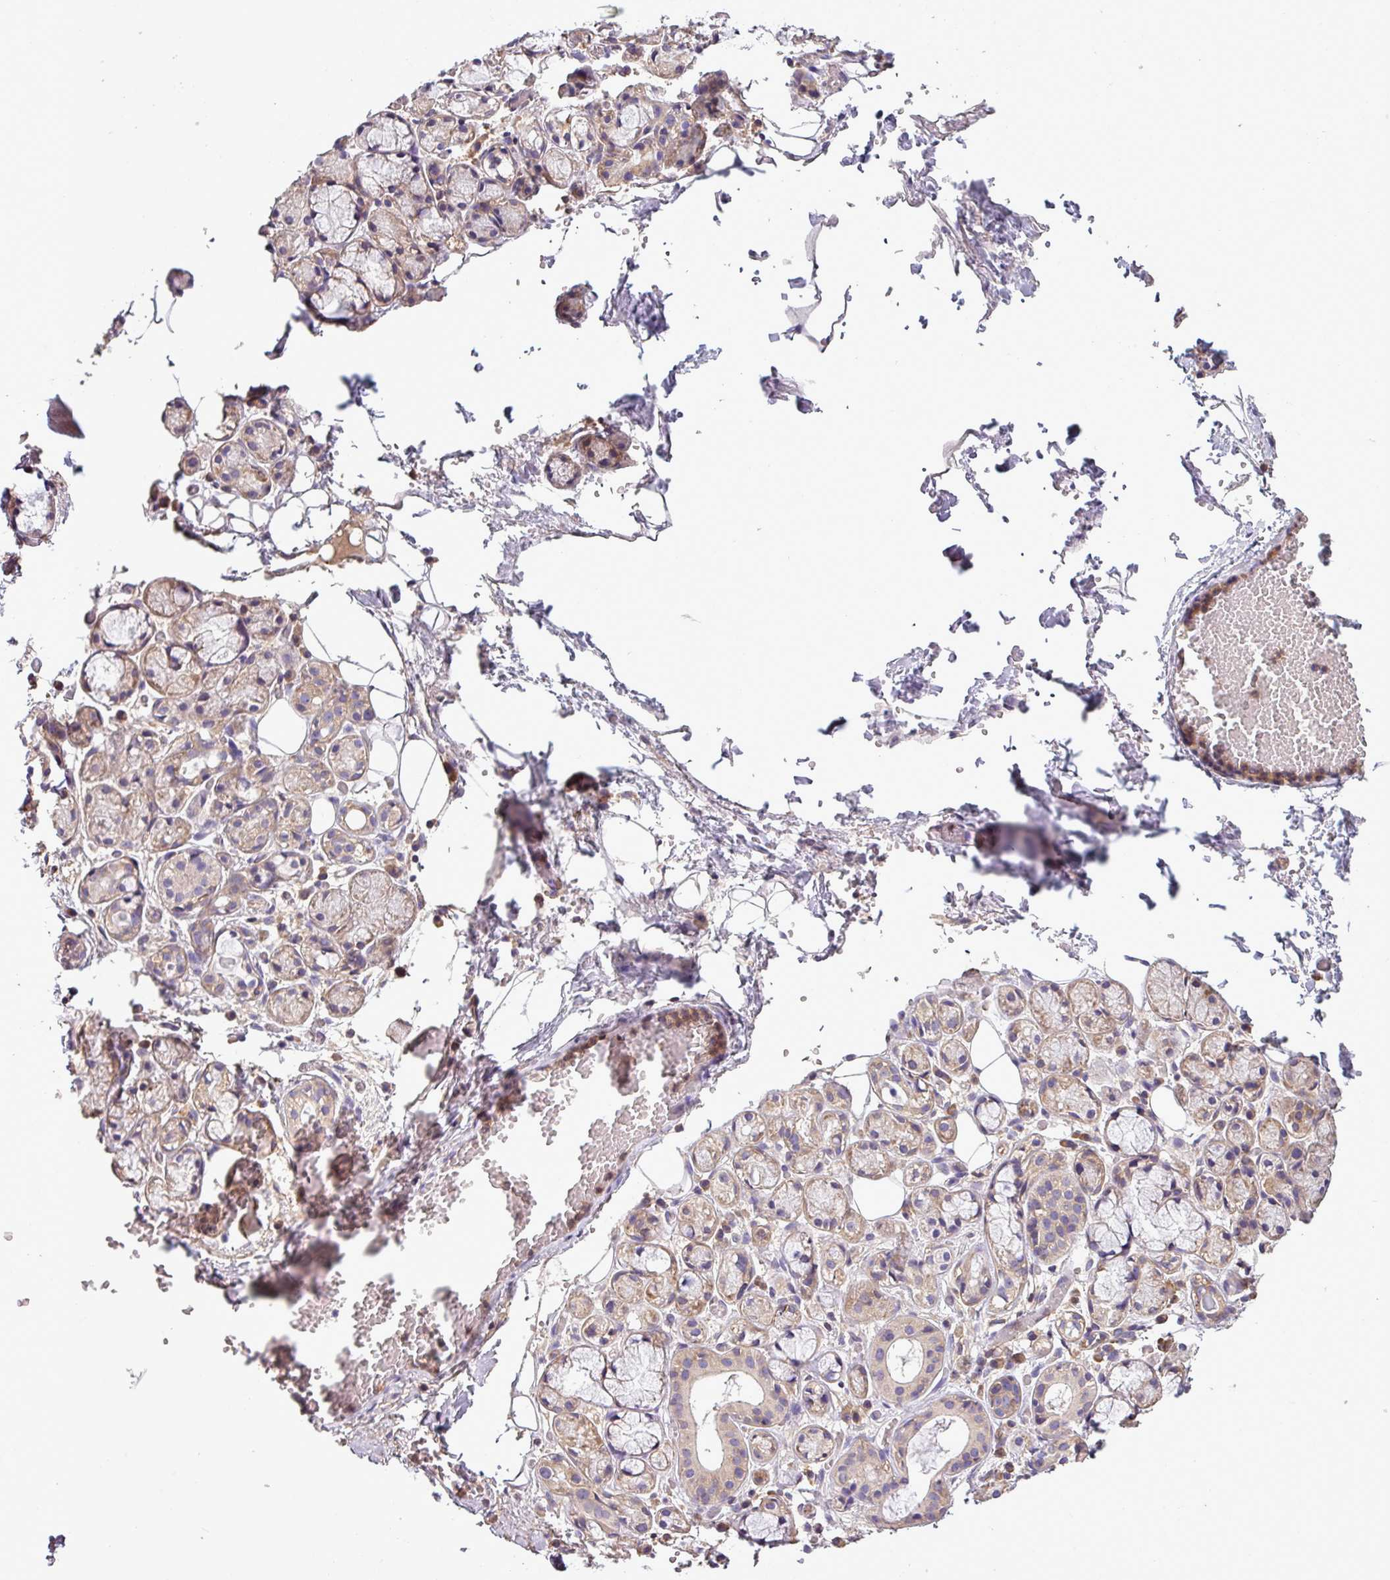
{"staining": {"intensity": "moderate", "quantity": ">75%", "location": "cytoplasmic/membranous"}, "tissue": "salivary gland", "cell_type": "Glandular cells", "image_type": "normal", "snomed": [{"axis": "morphology", "description": "Normal tissue, NOS"}, {"axis": "topography", "description": "Salivary gland"}], "caption": "Immunohistochemistry micrograph of normal salivary gland: human salivary gland stained using IHC displays medium levels of moderate protein expression localized specifically in the cytoplasmic/membranous of glandular cells, appearing as a cytoplasmic/membranous brown color.", "gene": "LRRC74B", "patient": {"sex": "male", "age": 82}}